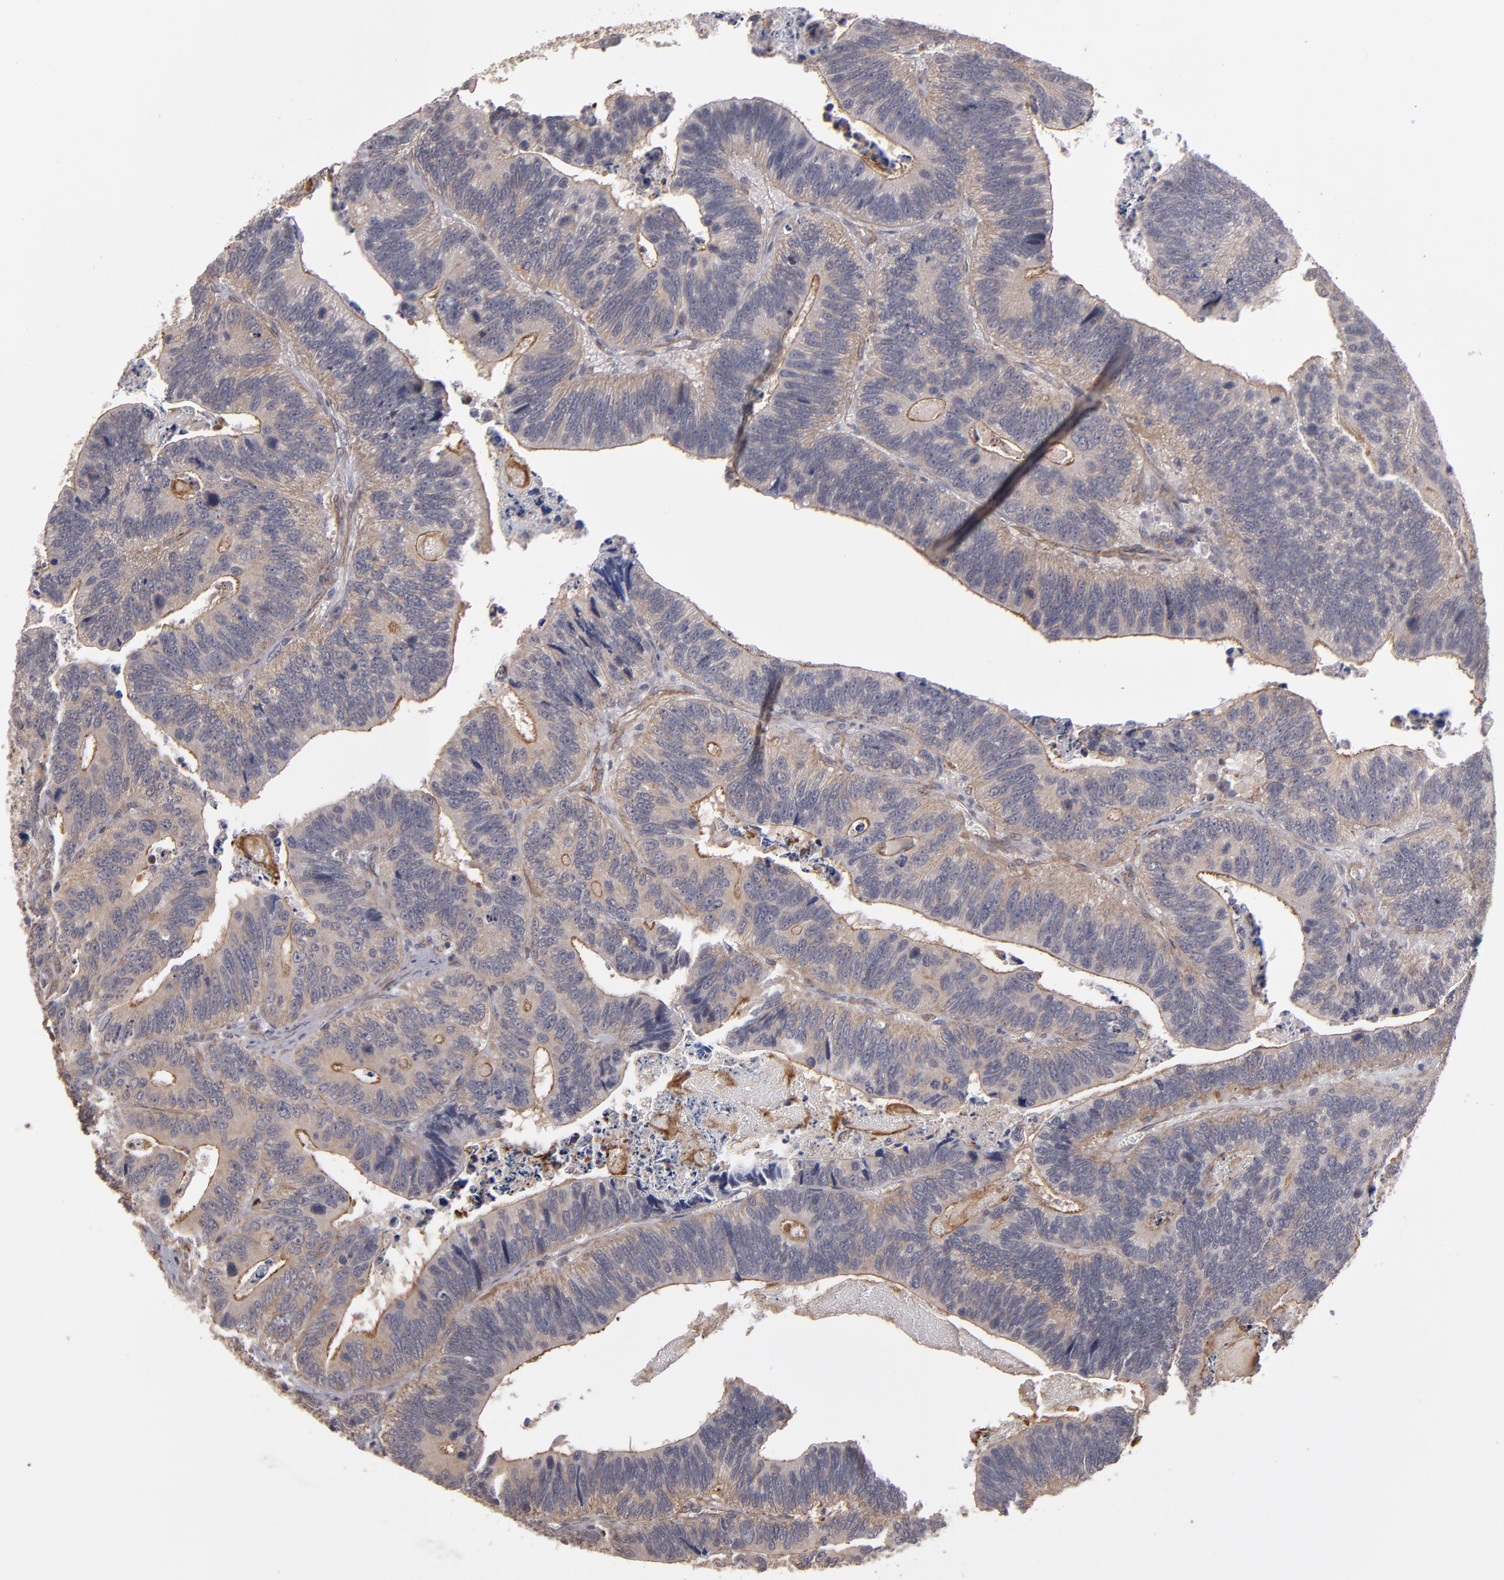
{"staining": {"intensity": "weak", "quantity": ">75%", "location": "cytoplasmic/membranous"}, "tissue": "colorectal cancer", "cell_type": "Tumor cells", "image_type": "cancer", "snomed": [{"axis": "morphology", "description": "Adenocarcinoma, NOS"}, {"axis": "topography", "description": "Colon"}], "caption": "An immunohistochemistry (IHC) image of tumor tissue is shown. Protein staining in brown highlights weak cytoplasmic/membranous positivity in colorectal adenocarcinoma within tumor cells.", "gene": "CTSO", "patient": {"sex": "male", "age": 72}}